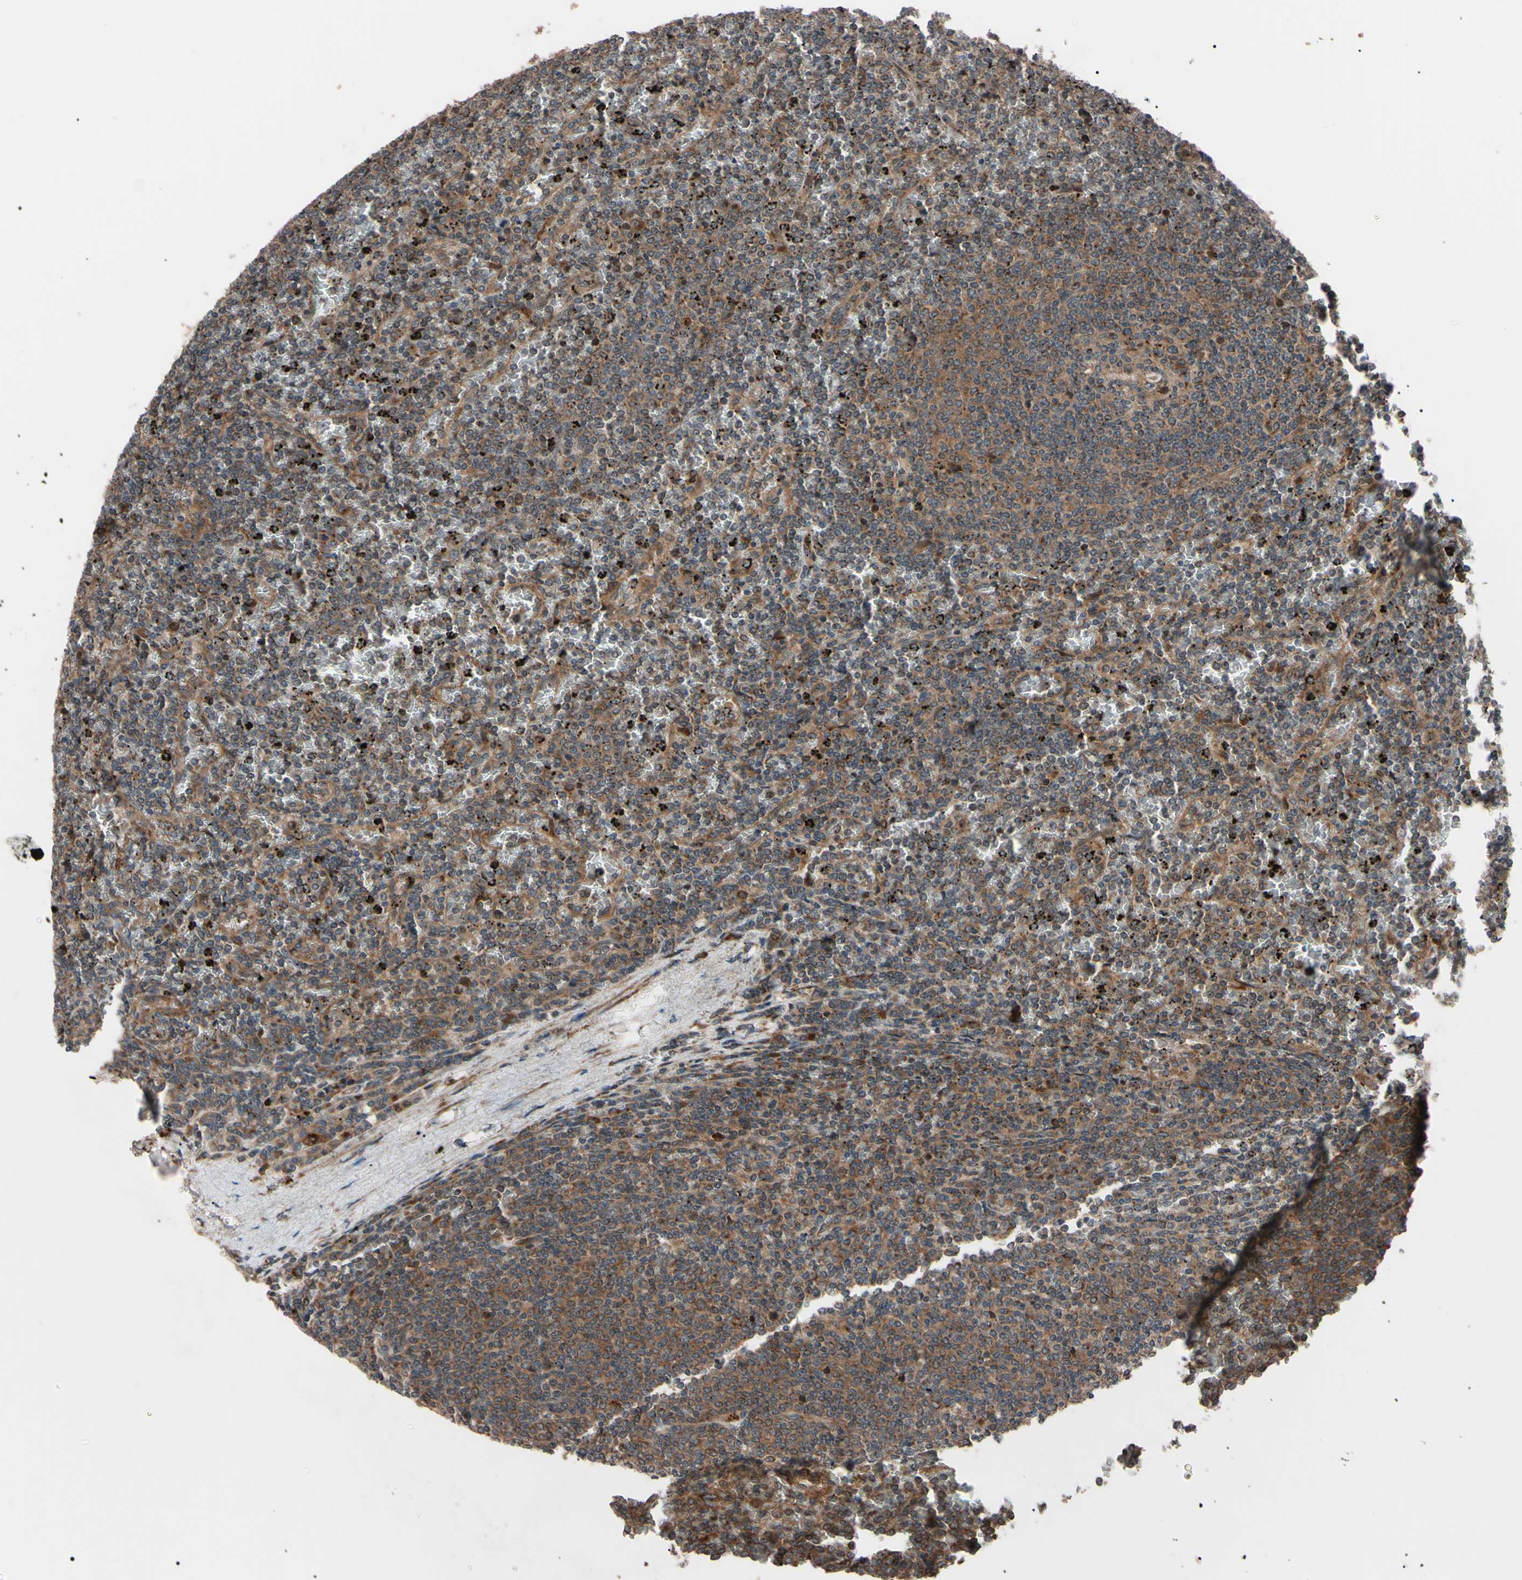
{"staining": {"intensity": "moderate", "quantity": ">75%", "location": "cytoplasmic/membranous"}, "tissue": "lymphoma", "cell_type": "Tumor cells", "image_type": "cancer", "snomed": [{"axis": "morphology", "description": "Malignant lymphoma, non-Hodgkin's type, Low grade"}, {"axis": "topography", "description": "Spleen"}], "caption": "IHC image of neoplastic tissue: malignant lymphoma, non-Hodgkin's type (low-grade) stained using immunohistochemistry demonstrates medium levels of moderate protein expression localized specifically in the cytoplasmic/membranous of tumor cells, appearing as a cytoplasmic/membranous brown color.", "gene": "GUCY1B1", "patient": {"sex": "female", "age": 77}}